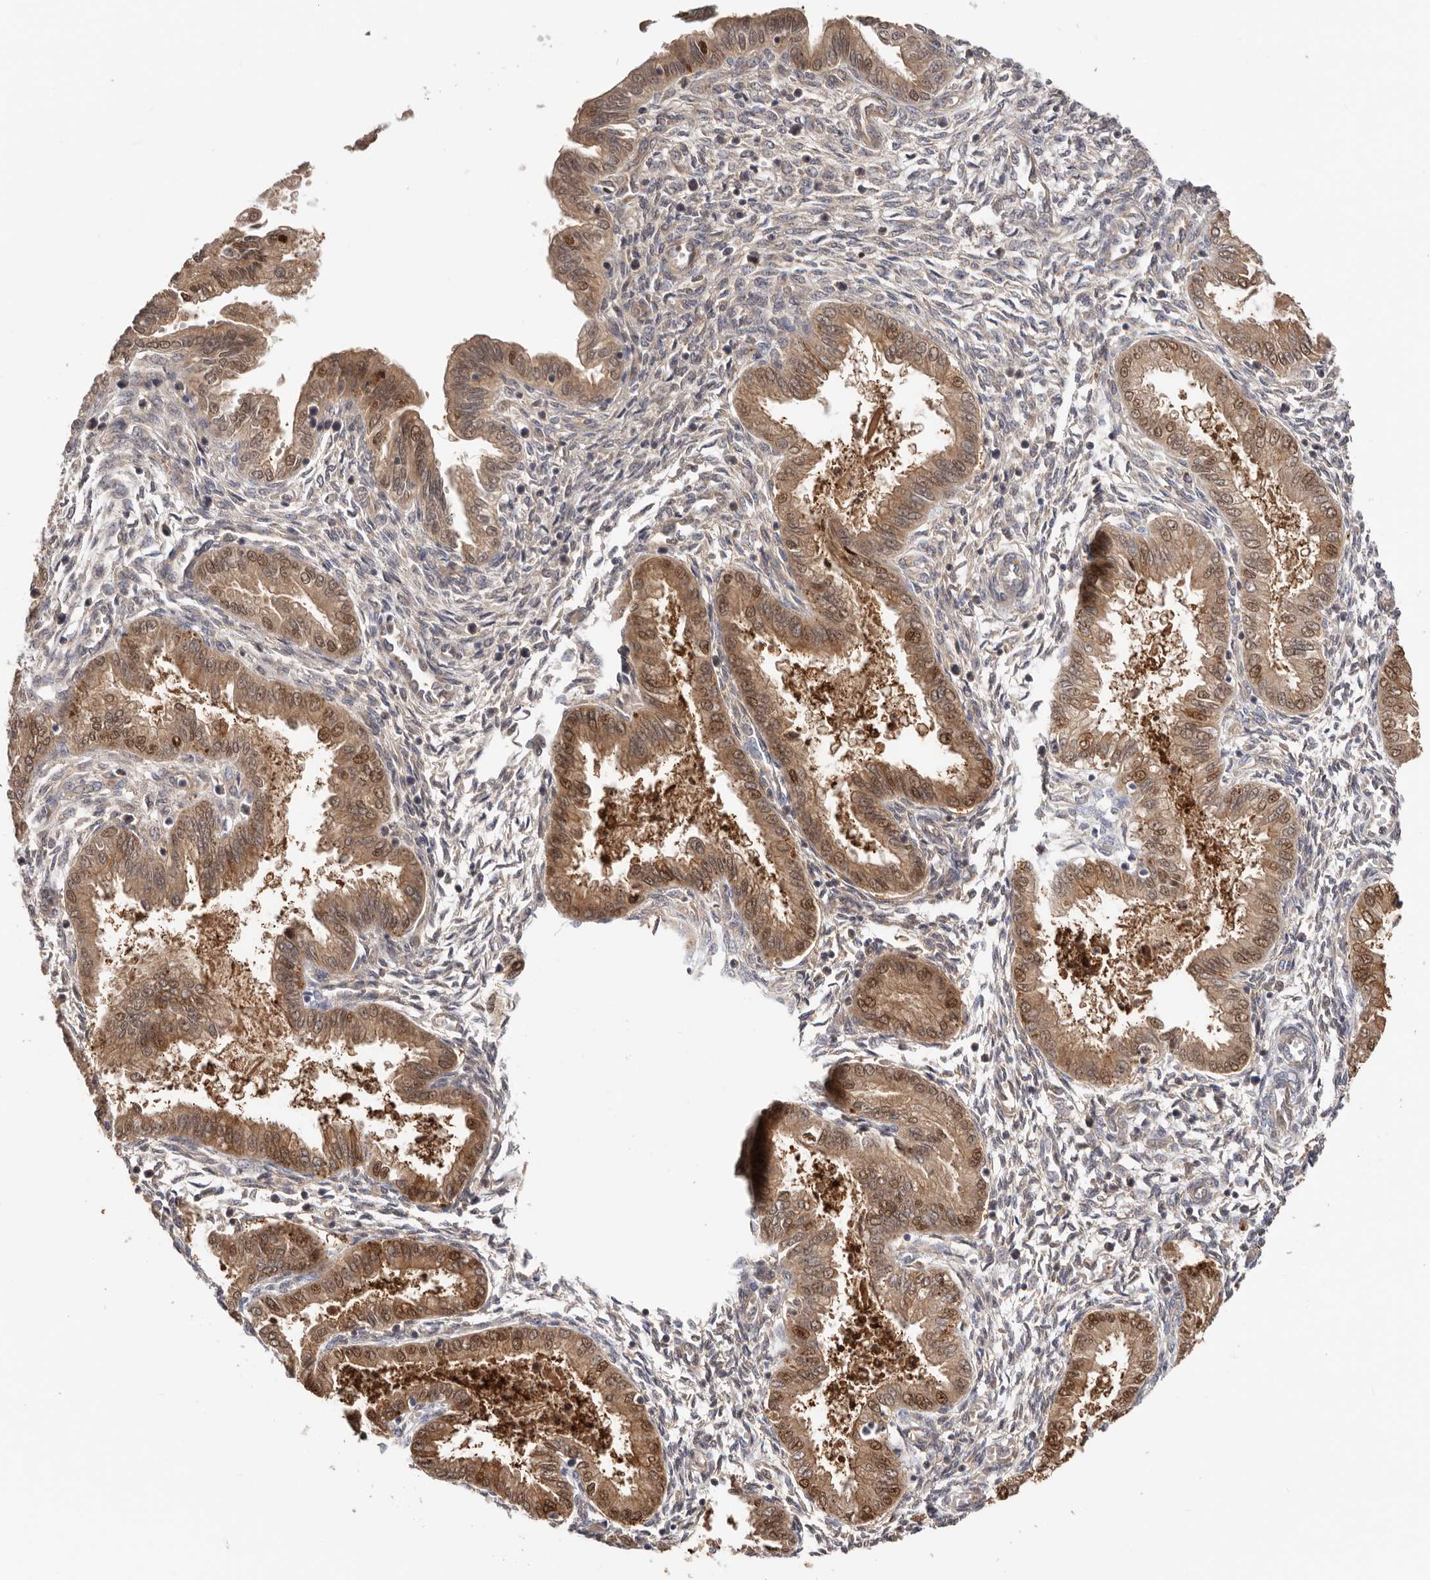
{"staining": {"intensity": "weak", "quantity": "<25%", "location": "cytoplasmic/membranous"}, "tissue": "endometrium", "cell_type": "Cells in endometrial stroma", "image_type": "normal", "snomed": [{"axis": "morphology", "description": "Normal tissue, NOS"}, {"axis": "topography", "description": "Endometrium"}], "caption": "High power microscopy image of an immunohistochemistry (IHC) histopathology image of benign endometrium, revealing no significant positivity in cells in endometrial stroma.", "gene": "PKDCC", "patient": {"sex": "female", "age": 33}}